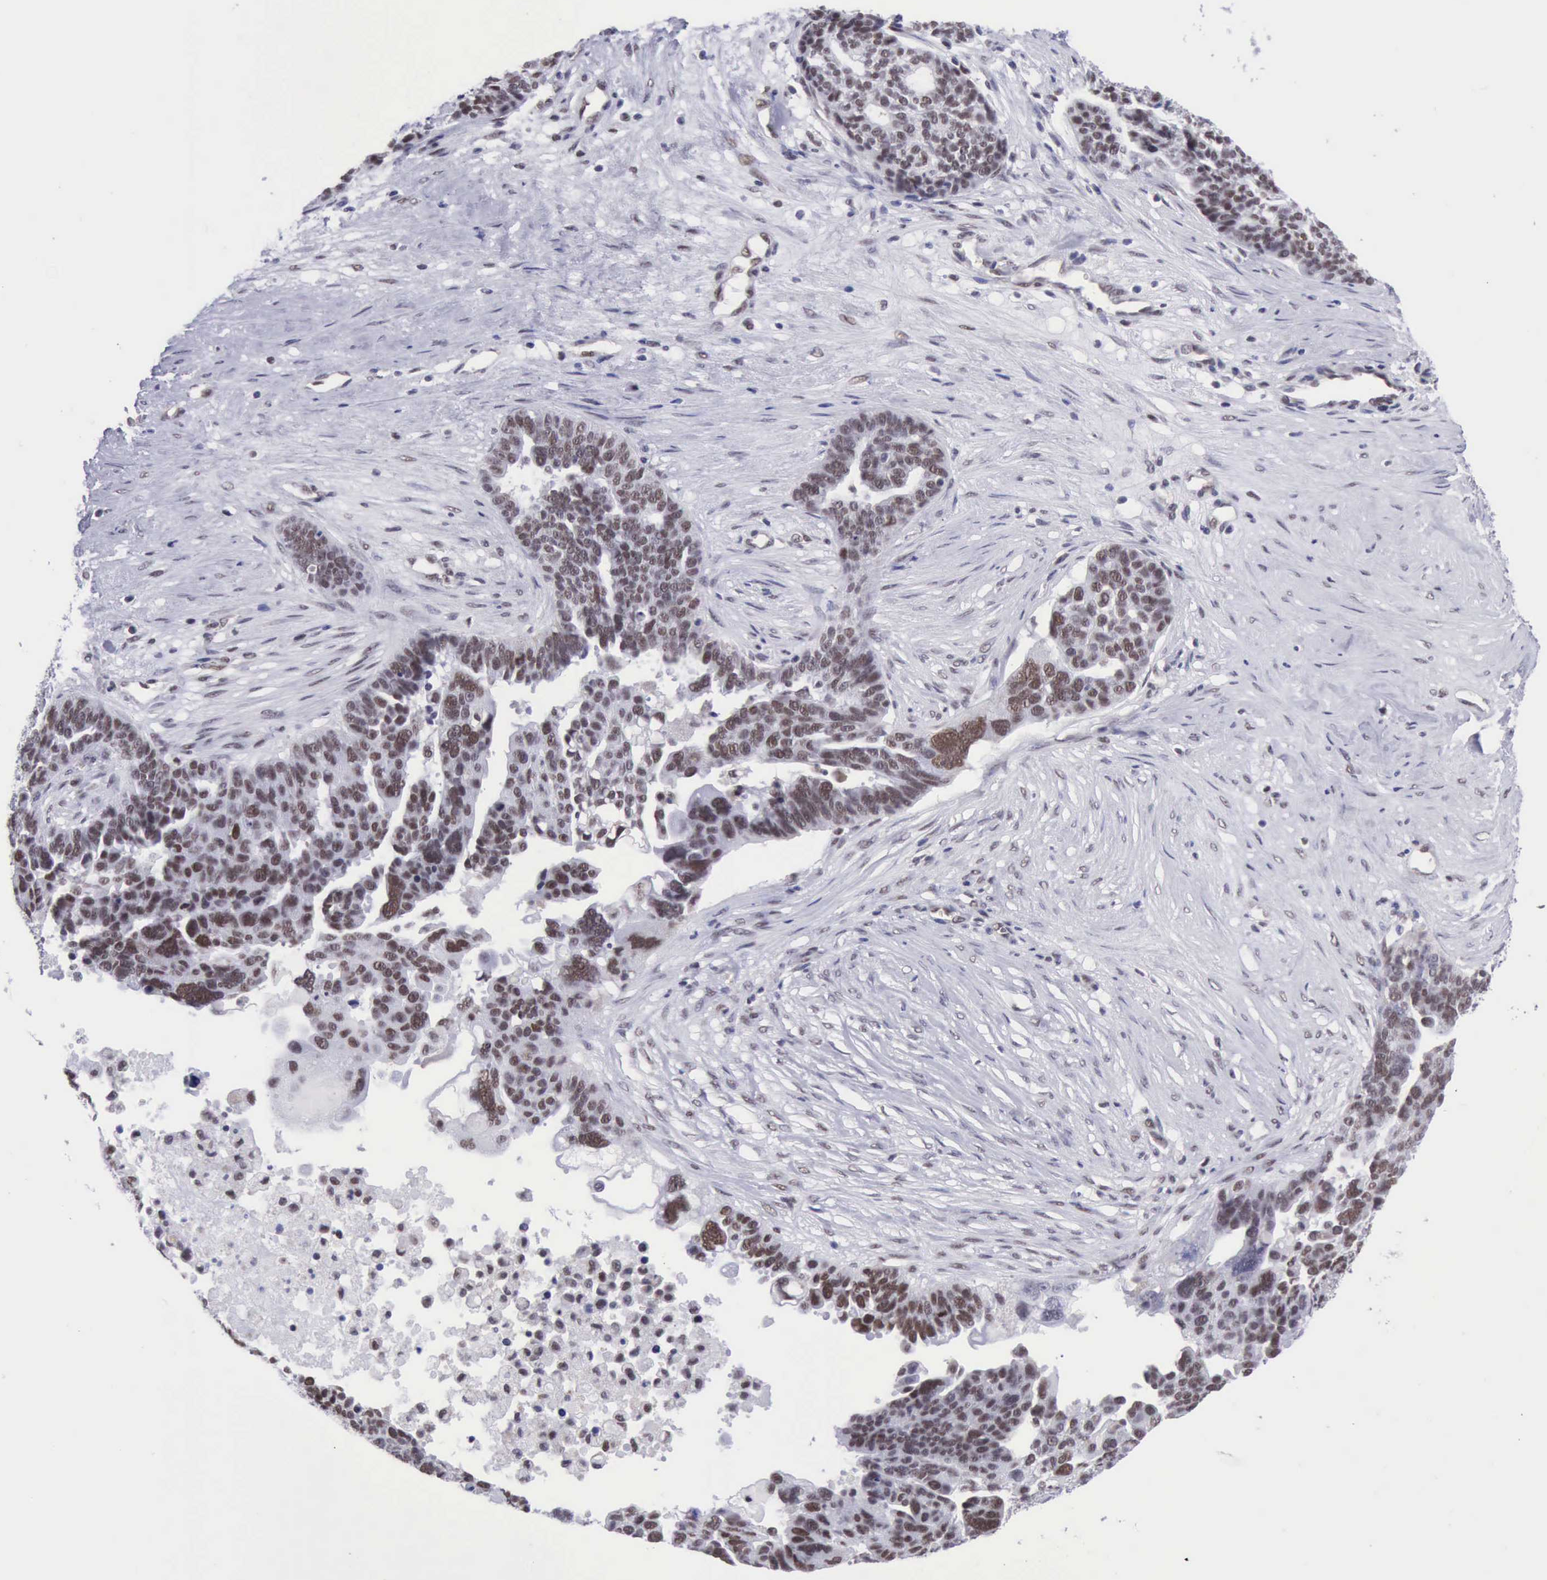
{"staining": {"intensity": "weak", "quantity": ">75%", "location": "nuclear"}, "tissue": "ovarian cancer", "cell_type": "Tumor cells", "image_type": "cancer", "snomed": [{"axis": "morphology", "description": "Cystadenocarcinoma, serous, NOS"}, {"axis": "topography", "description": "Ovary"}], "caption": "Weak nuclear expression is identified in approximately >75% of tumor cells in ovarian cancer.", "gene": "ERCC4", "patient": {"sex": "female", "age": 59}}